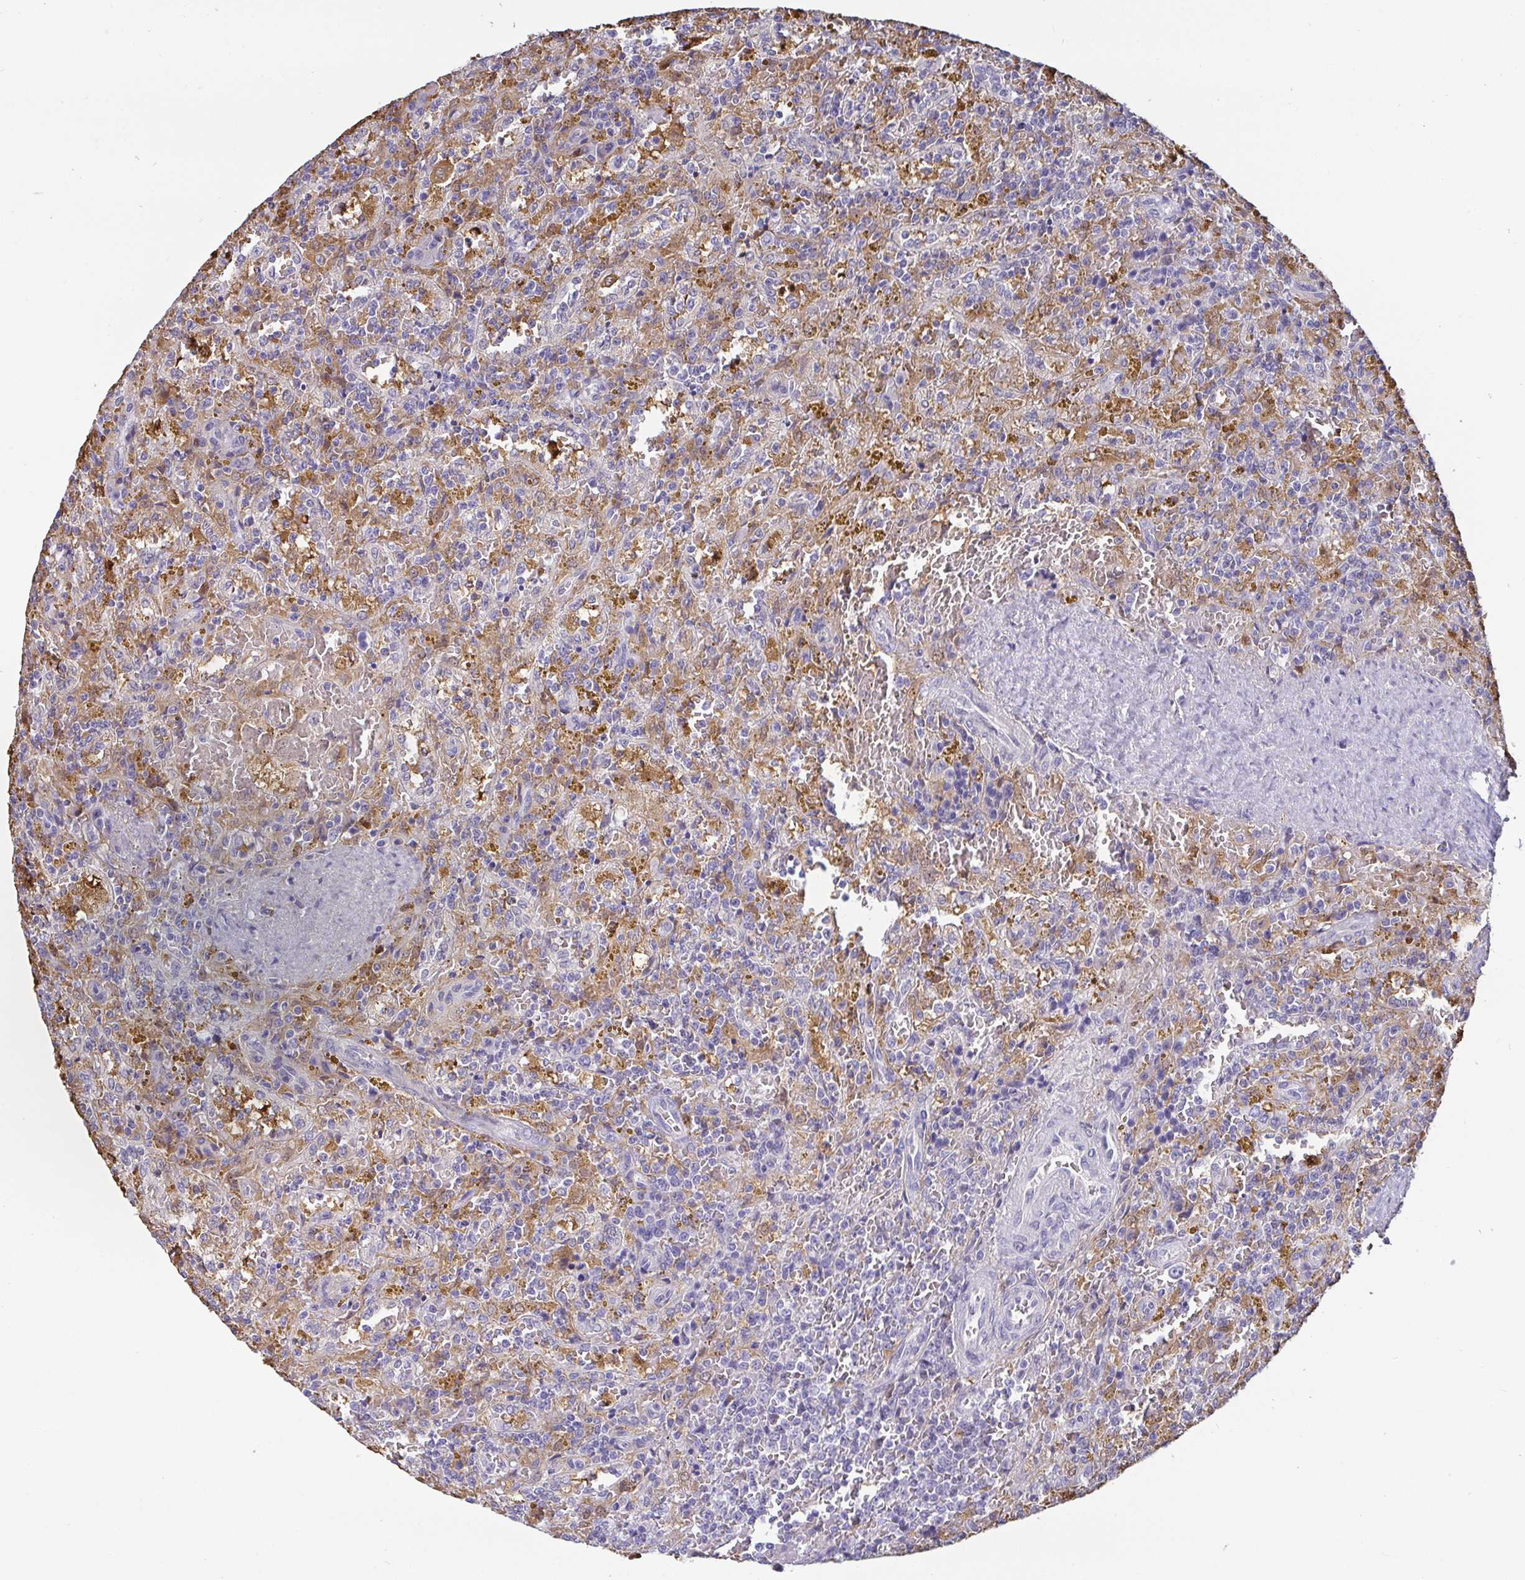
{"staining": {"intensity": "negative", "quantity": "none", "location": "none"}, "tissue": "lymphoma", "cell_type": "Tumor cells", "image_type": "cancer", "snomed": [{"axis": "morphology", "description": "Malignant lymphoma, non-Hodgkin's type, Low grade"}, {"axis": "topography", "description": "Spleen"}], "caption": "IHC of low-grade malignant lymphoma, non-Hodgkin's type exhibits no expression in tumor cells.", "gene": "IDH1", "patient": {"sex": "female", "age": 65}}